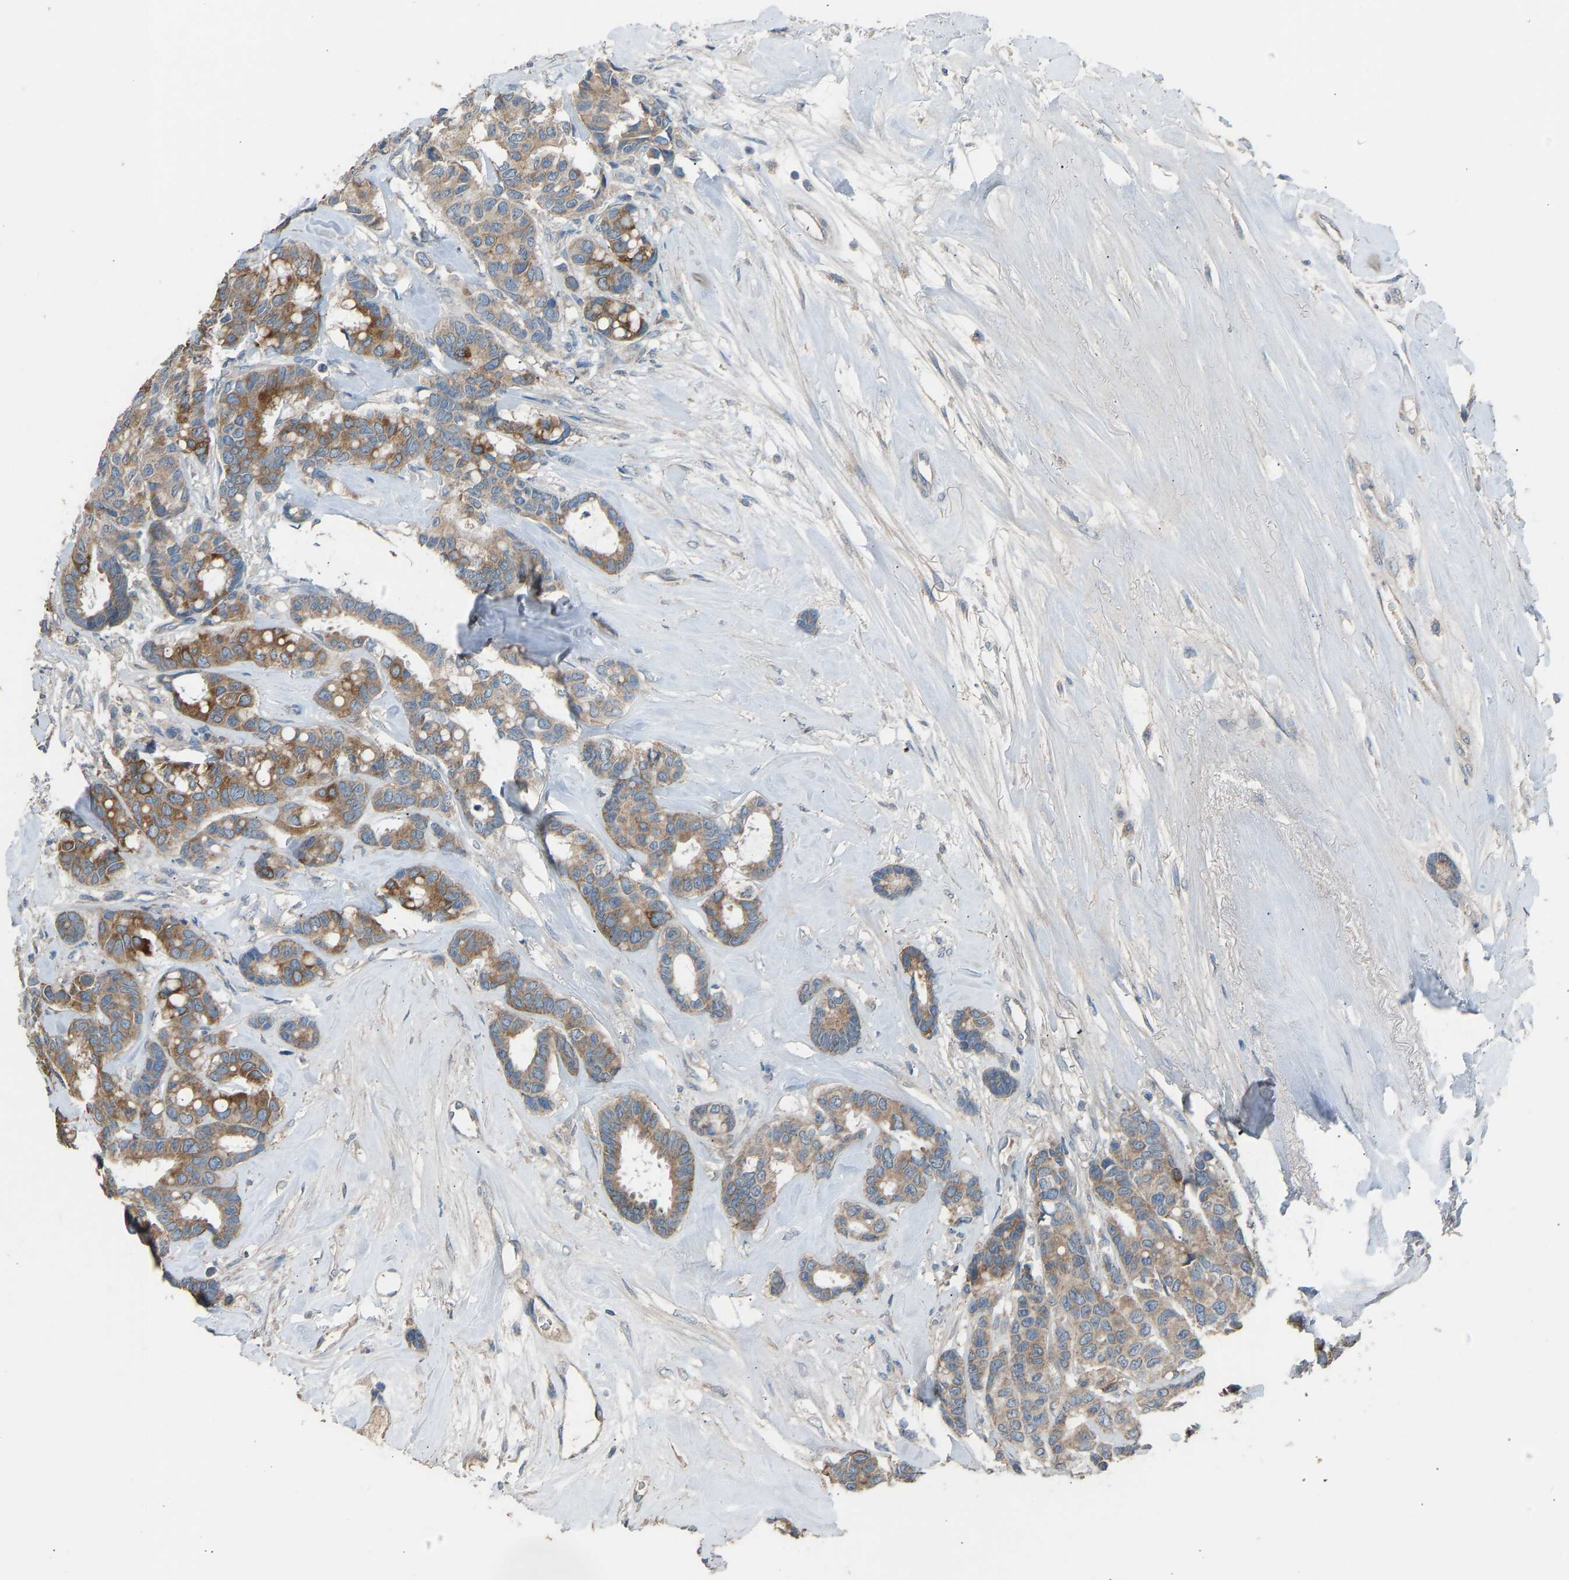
{"staining": {"intensity": "moderate", "quantity": ">75%", "location": "cytoplasmic/membranous"}, "tissue": "breast cancer", "cell_type": "Tumor cells", "image_type": "cancer", "snomed": [{"axis": "morphology", "description": "Duct carcinoma"}, {"axis": "topography", "description": "Breast"}], "caption": "Immunohistochemical staining of invasive ductal carcinoma (breast) displays moderate cytoplasmic/membranous protein staining in about >75% of tumor cells.", "gene": "TGFBR3", "patient": {"sex": "female", "age": 87}}